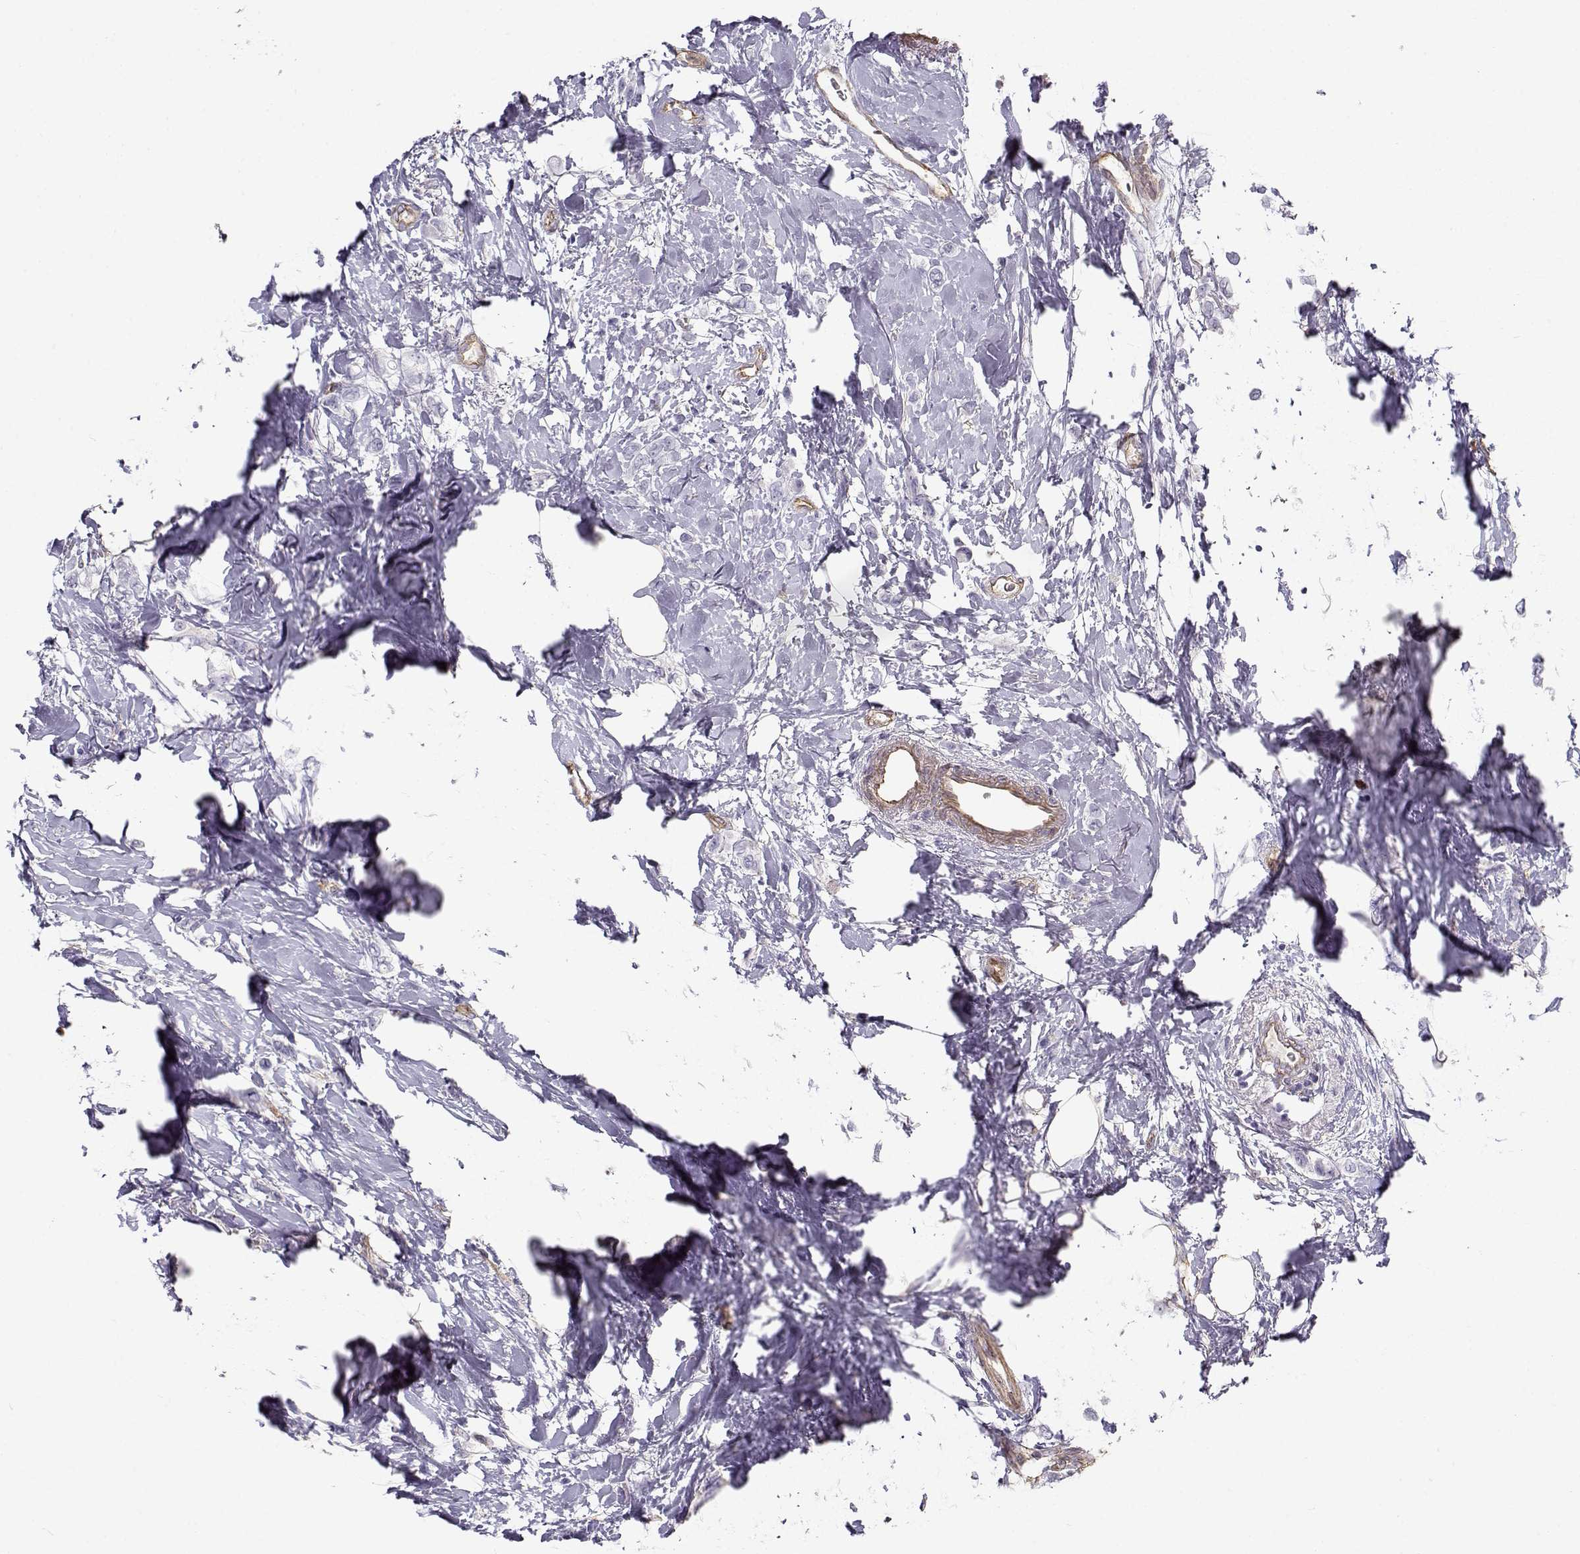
{"staining": {"intensity": "negative", "quantity": "none", "location": "none"}, "tissue": "breast cancer", "cell_type": "Tumor cells", "image_type": "cancer", "snomed": [{"axis": "morphology", "description": "Lobular carcinoma"}, {"axis": "topography", "description": "Breast"}], "caption": "A micrograph of lobular carcinoma (breast) stained for a protein reveals no brown staining in tumor cells.", "gene": "MYO1A", "patient": {"sex": "female", "age": 66}}